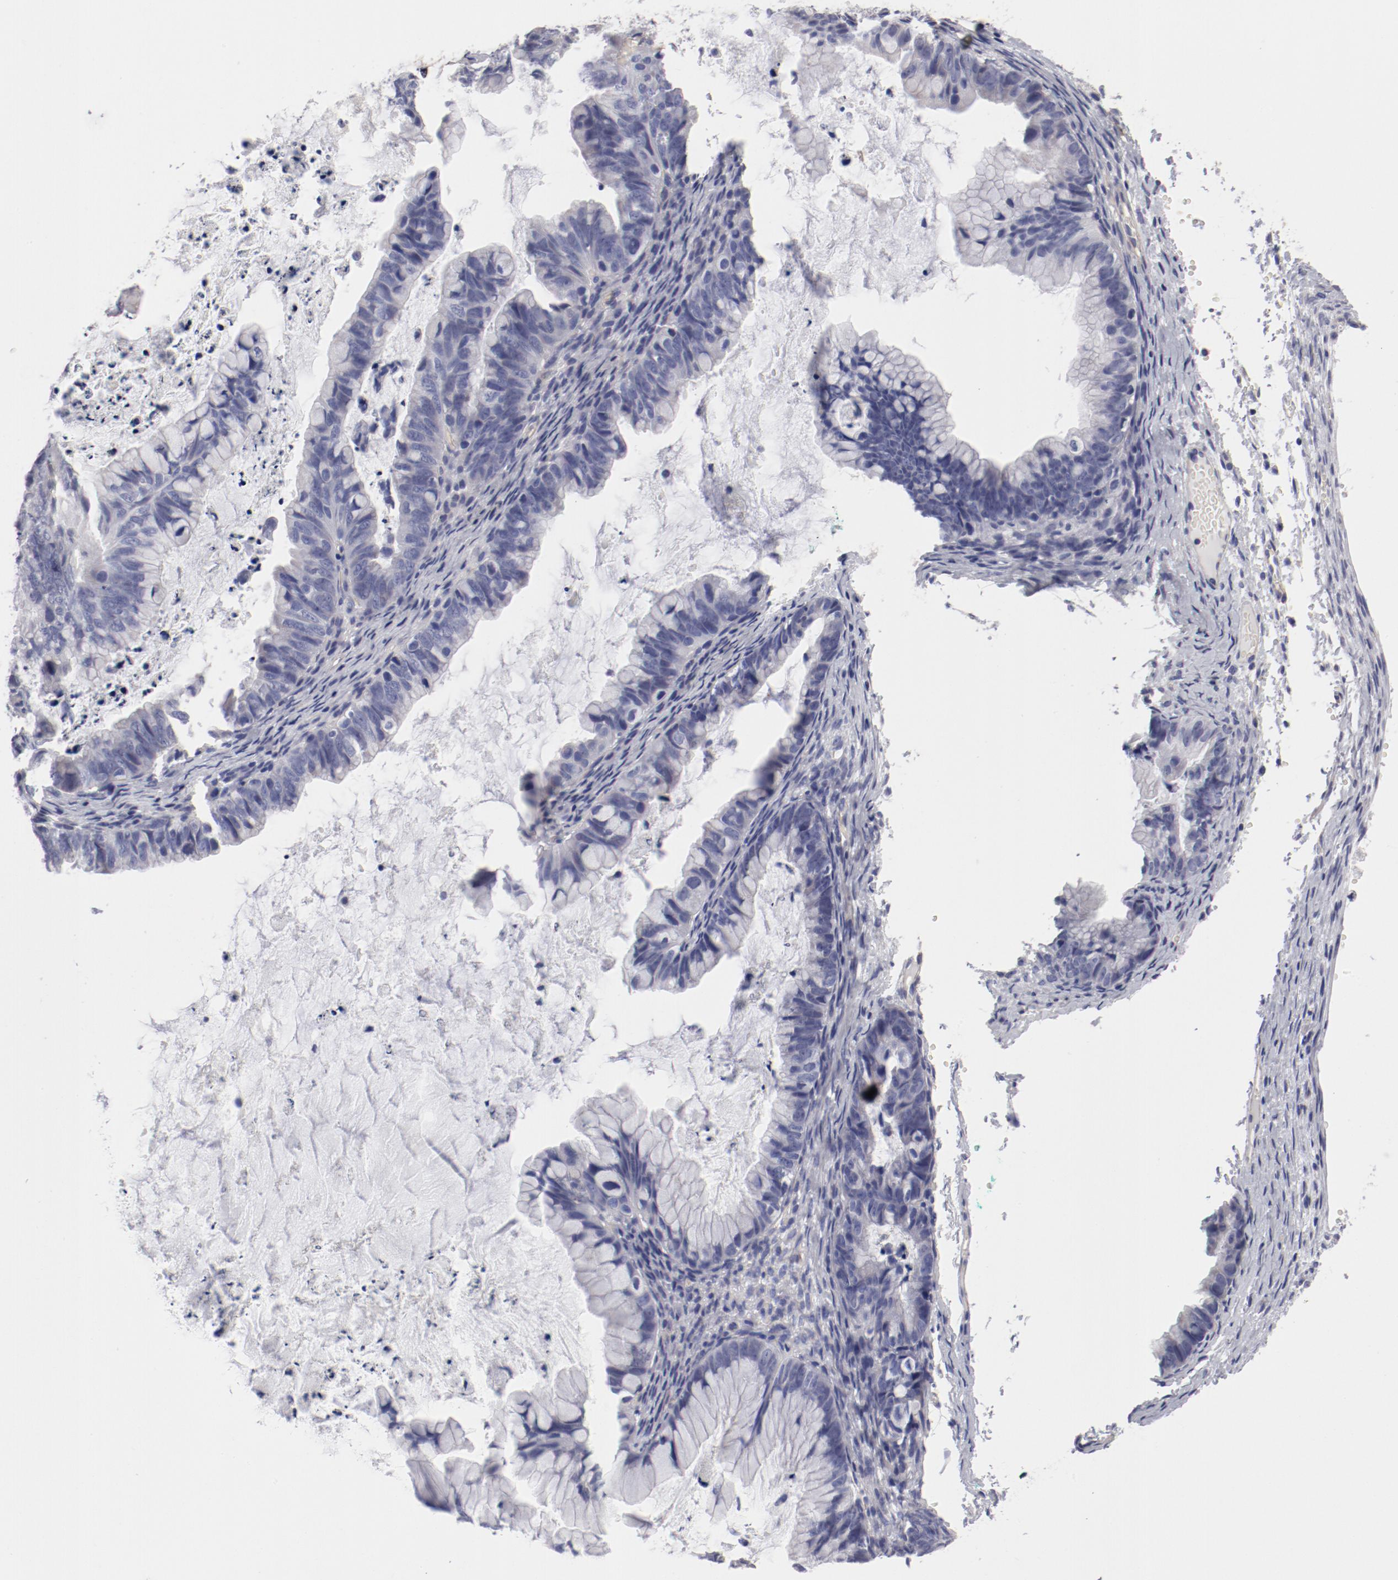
{"staining": {"intensity": "weak", "quantity": "<25%", "location": "cytoplasmic/membranous"}, "tissue": "ovarian cancer", "cell_type": "Tumor cells", "image_type": "cancer", "snomed": [{"axis": "morphology", "description": "Cystadenocarcinoma, mucinous, NOS"}, {"axis": "topography", "description": "Ovary"}], "caption": "A histopathology image of human ovarian cancer is negative for staining in tumor cells. (Brightfield microscopy of DAB (3,3'-diaminobenzidine) IHC at high magnification).", "gene": "LAX1", "patient": {"sex": "female", "age": 36}}